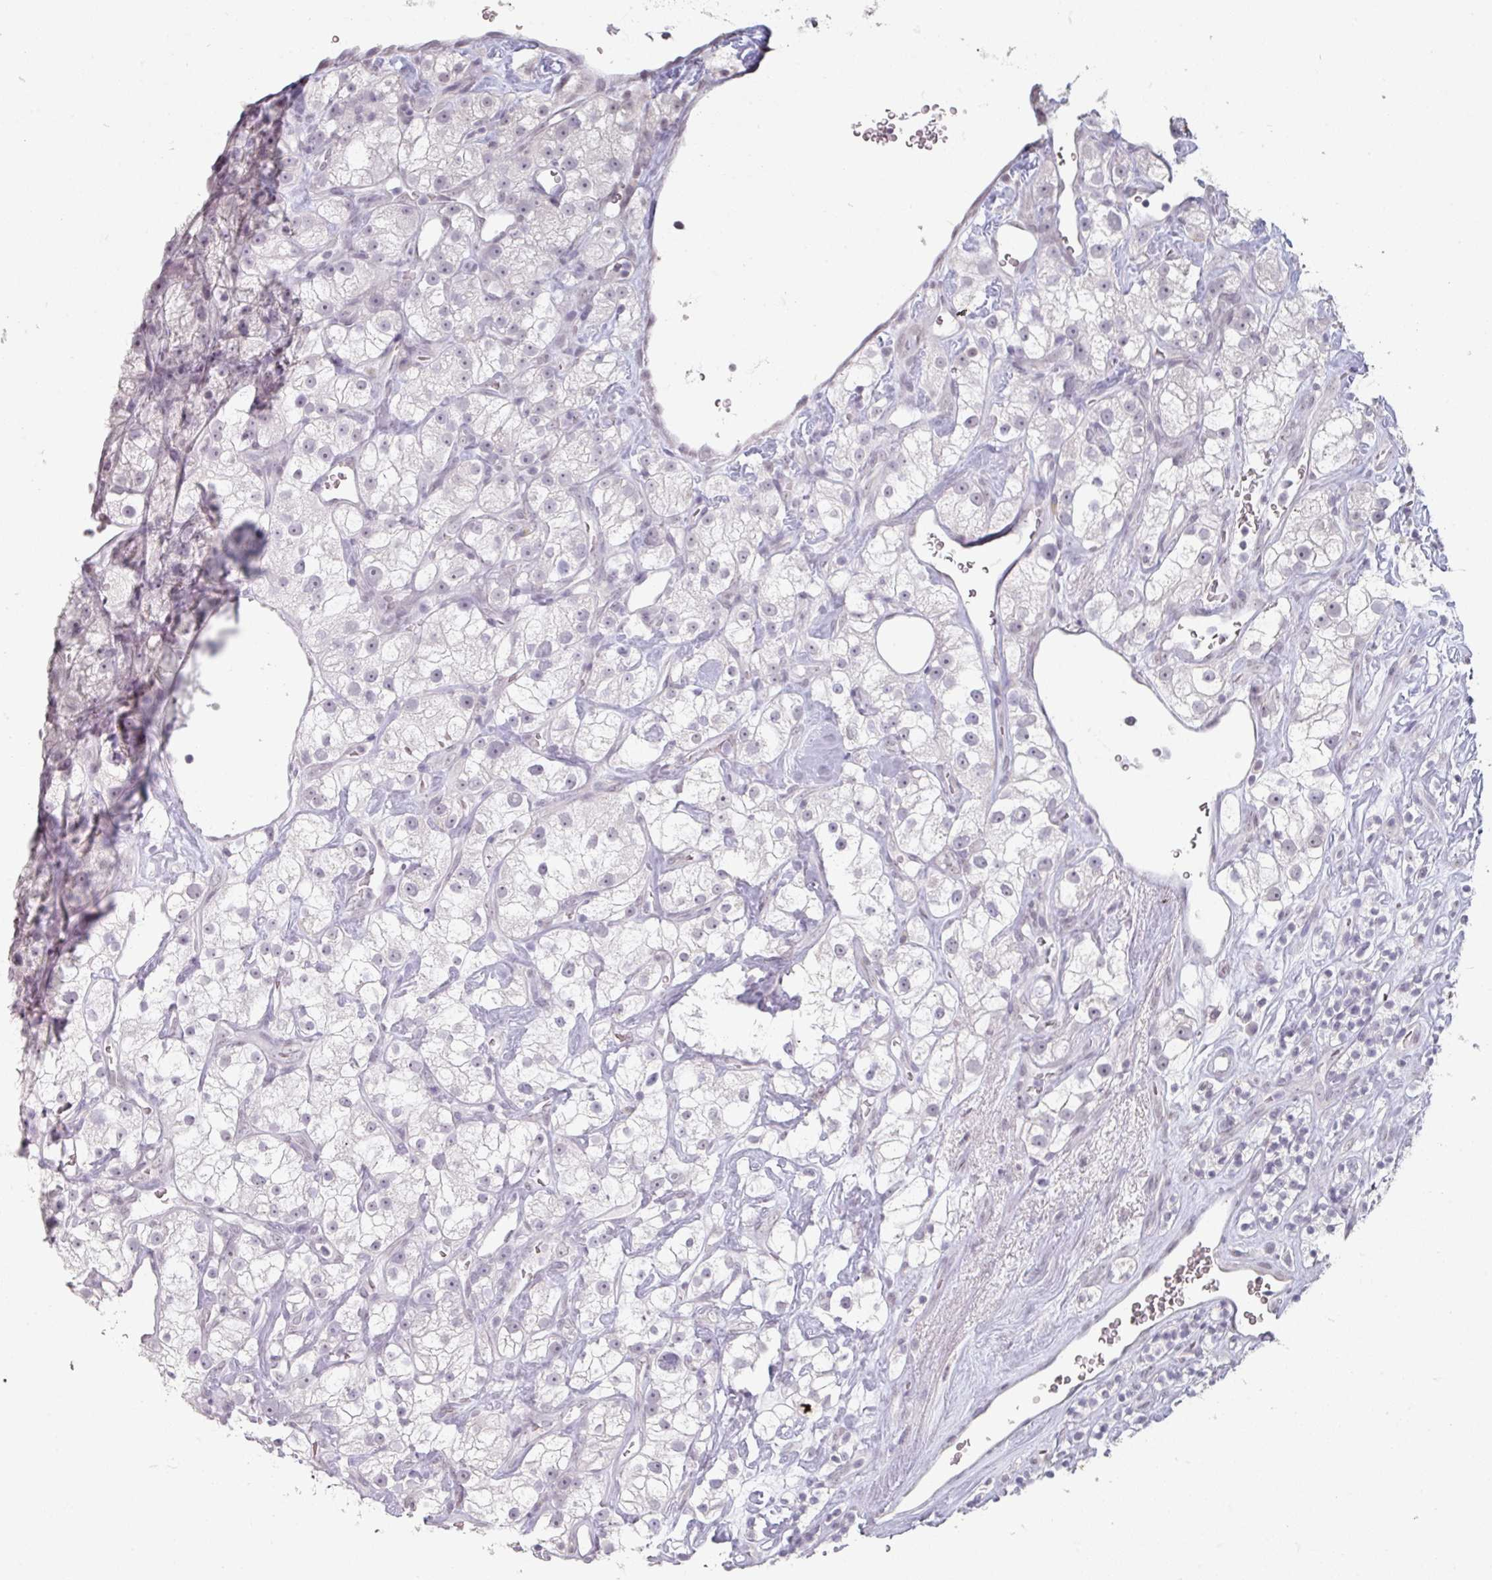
{"staining": {"intensity": "negative", "quantity": "none", "location": "none"}, "tissue": "renal cancer", "cell_type": "Tumor cells", "image_type": "cancer", "snomed": [{"axis": "morphology", "description": "Adenocarcinoma, NOS"}, {"axis": "topography", "description": "Kidney"}], "caption": "This is a photomicrograph of immunohistochemistry staining of renal cancer, which shows no staining in tumor cells. The staining was performed using DAB to visualize the protein expression in brown, while the nuclei were stained in blue with hematoxylin (Magnification: 20x).", "gene": "SPRR1A", "patient": {"sex": "male", "age": 77}}